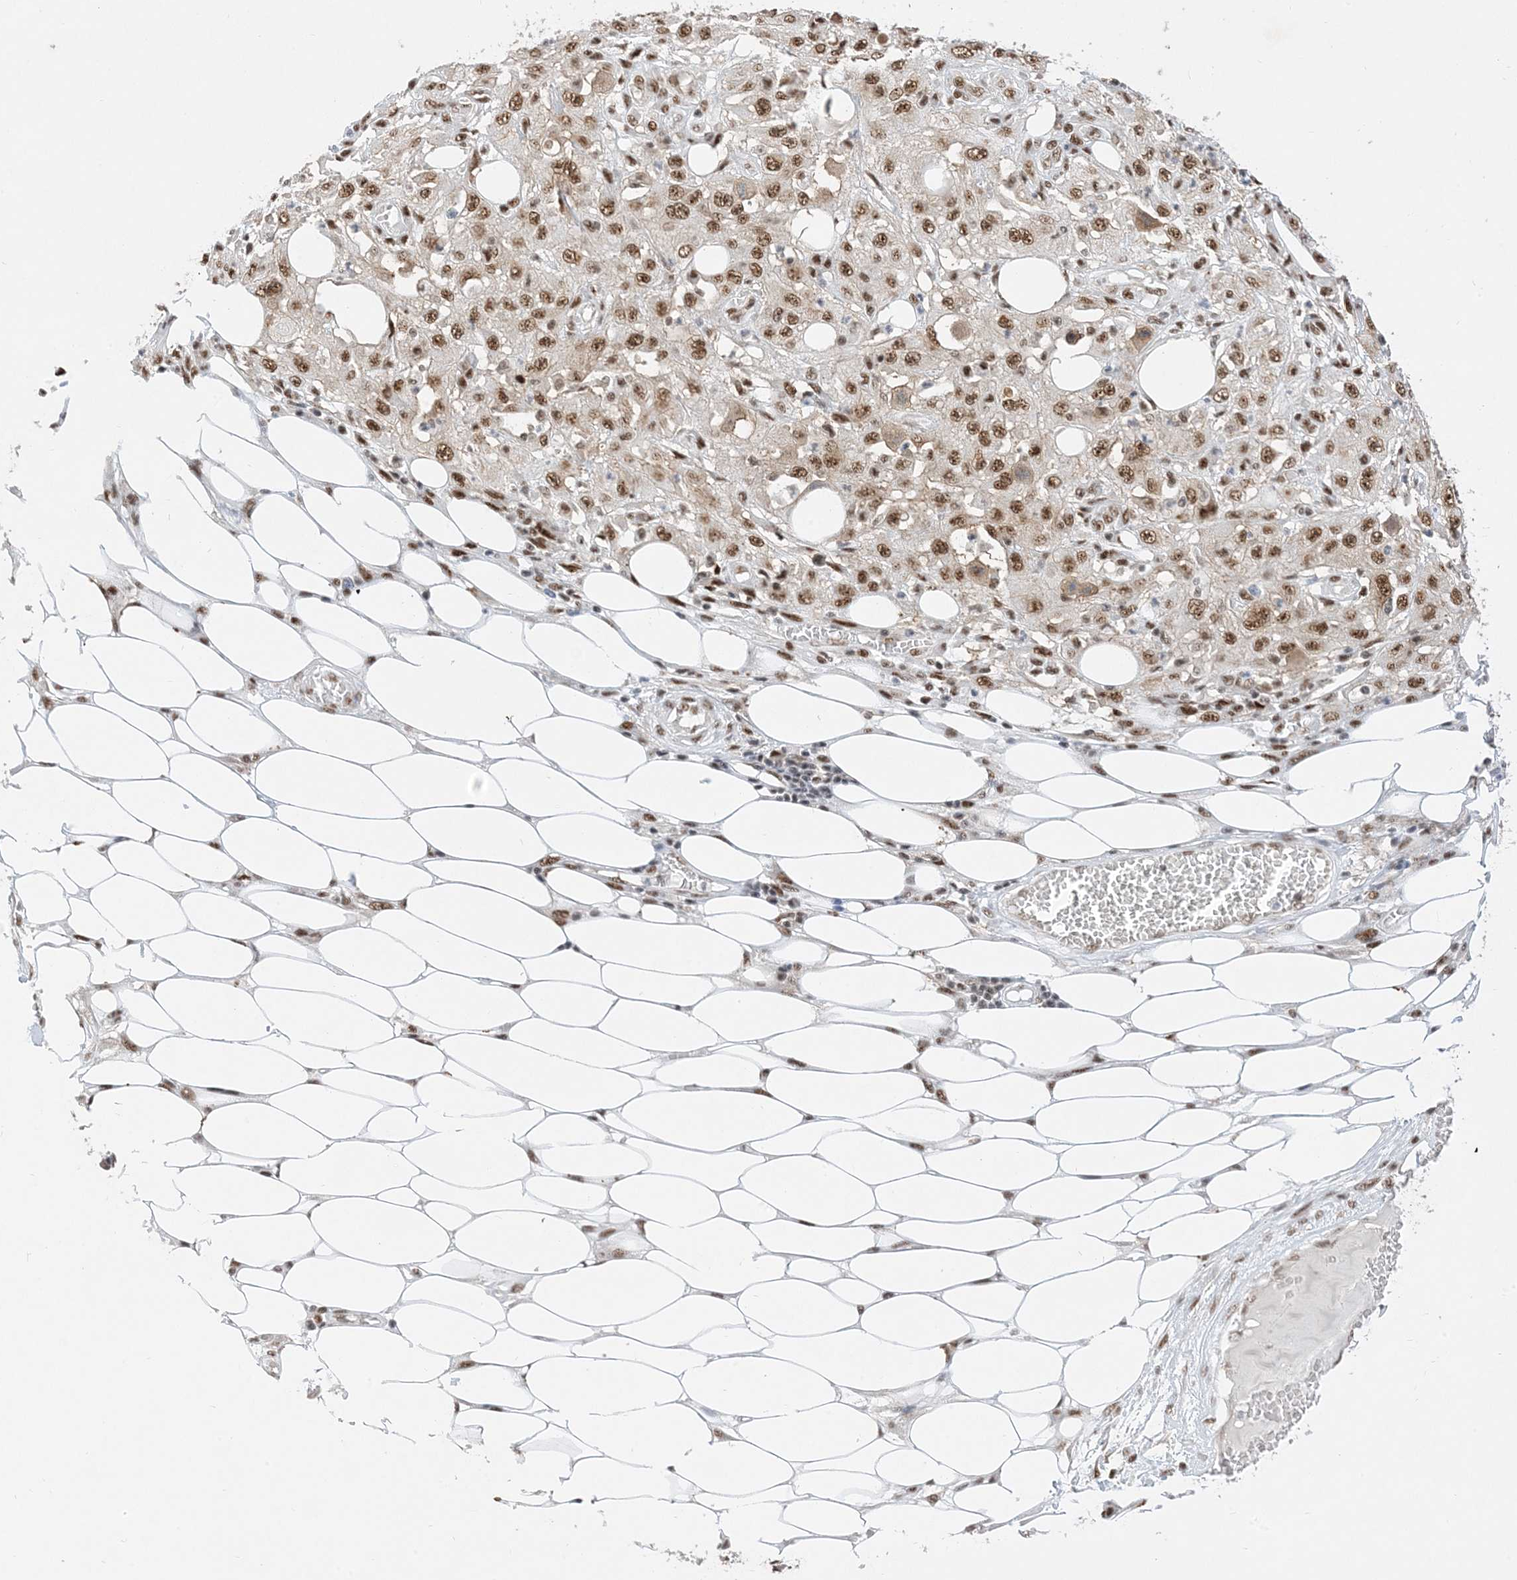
{"staining": {"intensity": "moderate", "quantity": ">75%", "location": "nuclear"}, "tissue": "skin cancer", "cell_type": "Tumor cells", "image_type": "cancer", "snomed": [{"axis": "morphology", "description": "Squamous cell carcinoma, NOS"}, {"axis": "morphology", "description": "Squamous cell carcinoma, metastatic, NOS"}, {"axis": "topography", "description": "Skin"}, {"axis": "topography", "description": "Lymph node"}], "caption": "Immunohistochemistry photomicrograph of human metastatic squamous cell carcinoma (skin) stained for a protein (brown), which shows medium levels of moderate nuclear staining in about >75% of tumor cells.", "gene": "SF3A3", "patient": {"sex": "male", "age": 75}}